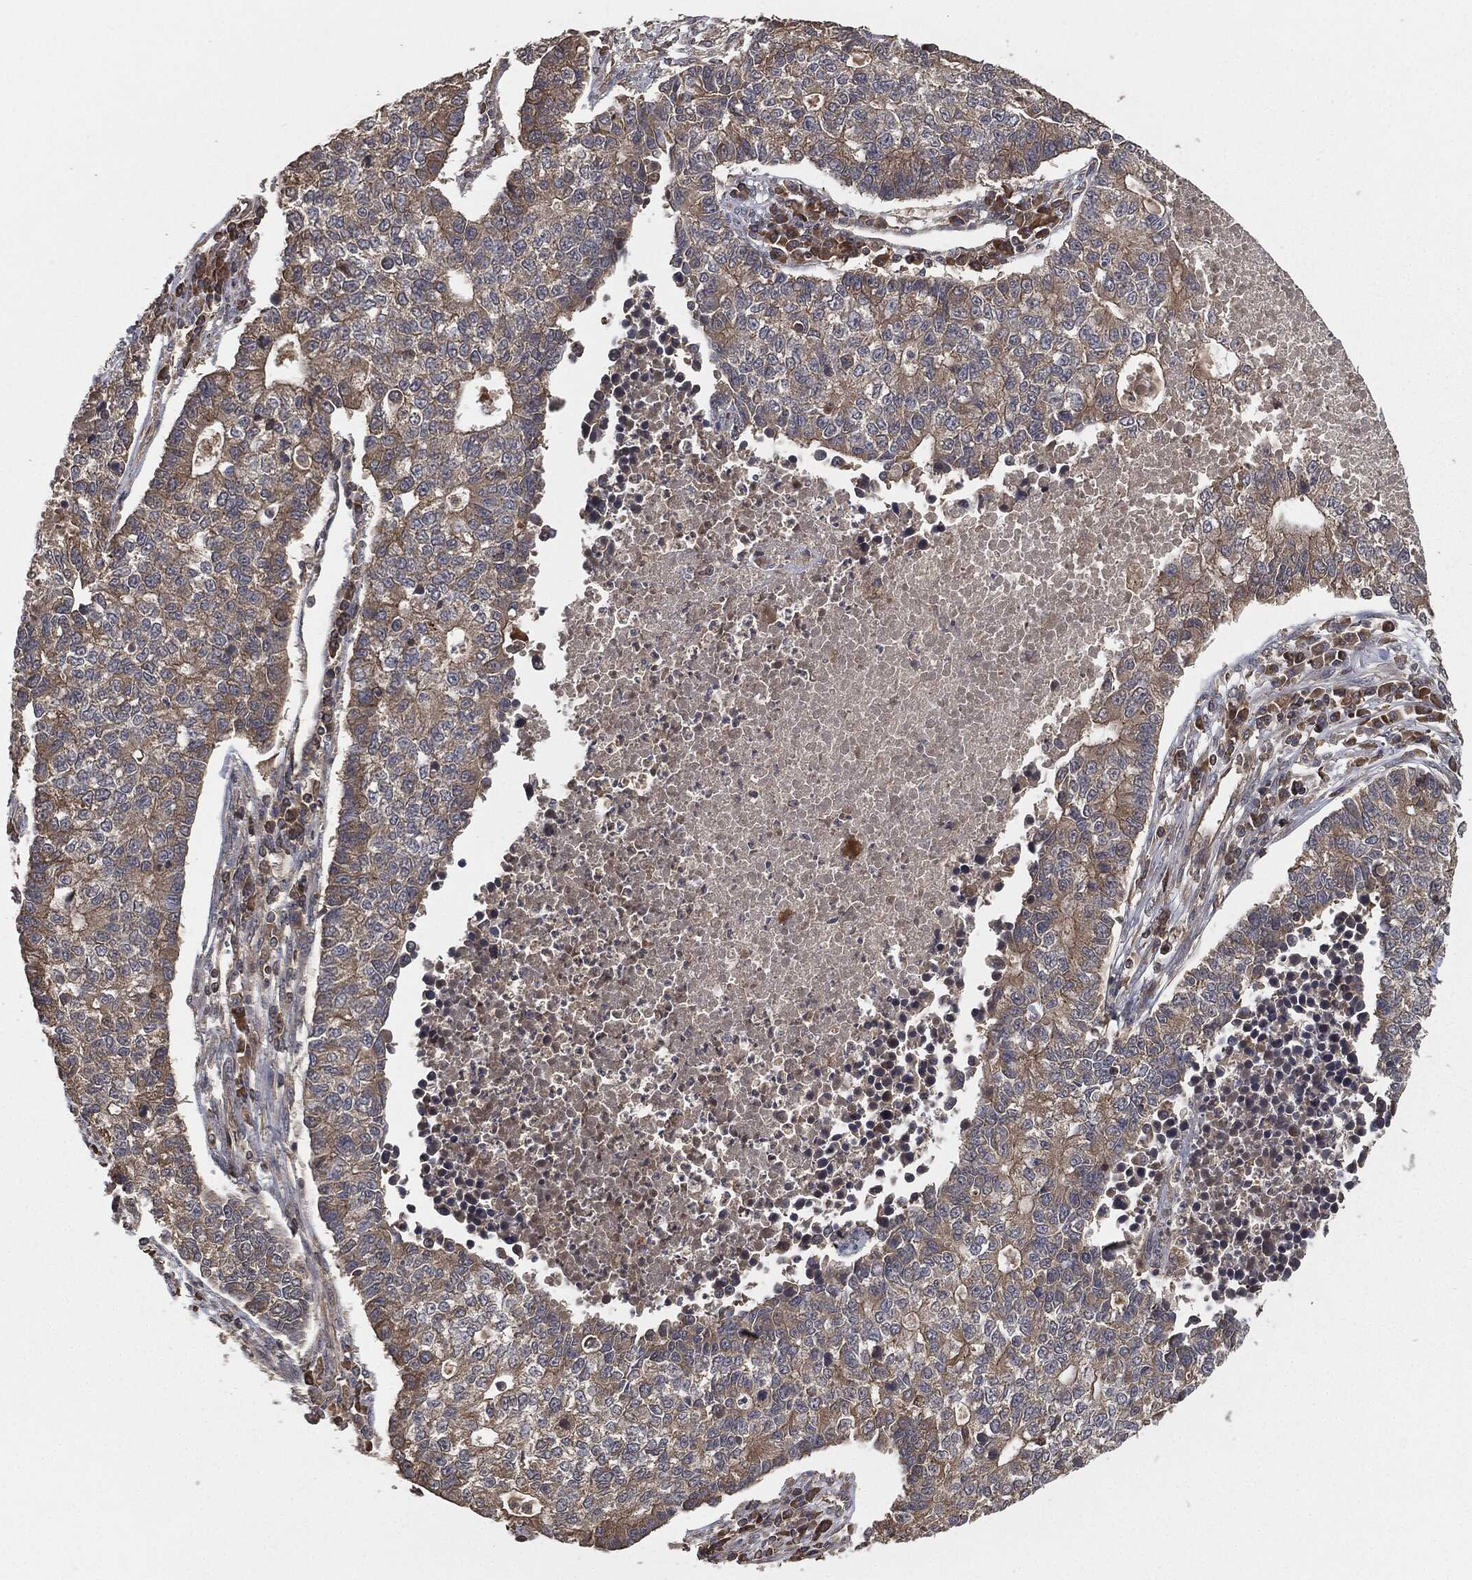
{"staining": {"intensity": "moderate", "quantity": "<25%", "location": "cytoplasmic/membranous"}, "tissue": "lung cancer", "cell_type": "Tumor cells", "image_type": "cancer", "snomed": [{"axis": "morphology", "description": "Adenocarcinoma, NOS"}, {"axis": "topography", "description": "Lung"}], "caption": "Human lung adenocarcinoma stained with a brown dye displays moderate cytoplasmic/membranous positive staining in approximately <25% of tumor cells.", "gene": "ERBIN", "patient": {"sex": "male", "age": 57}}